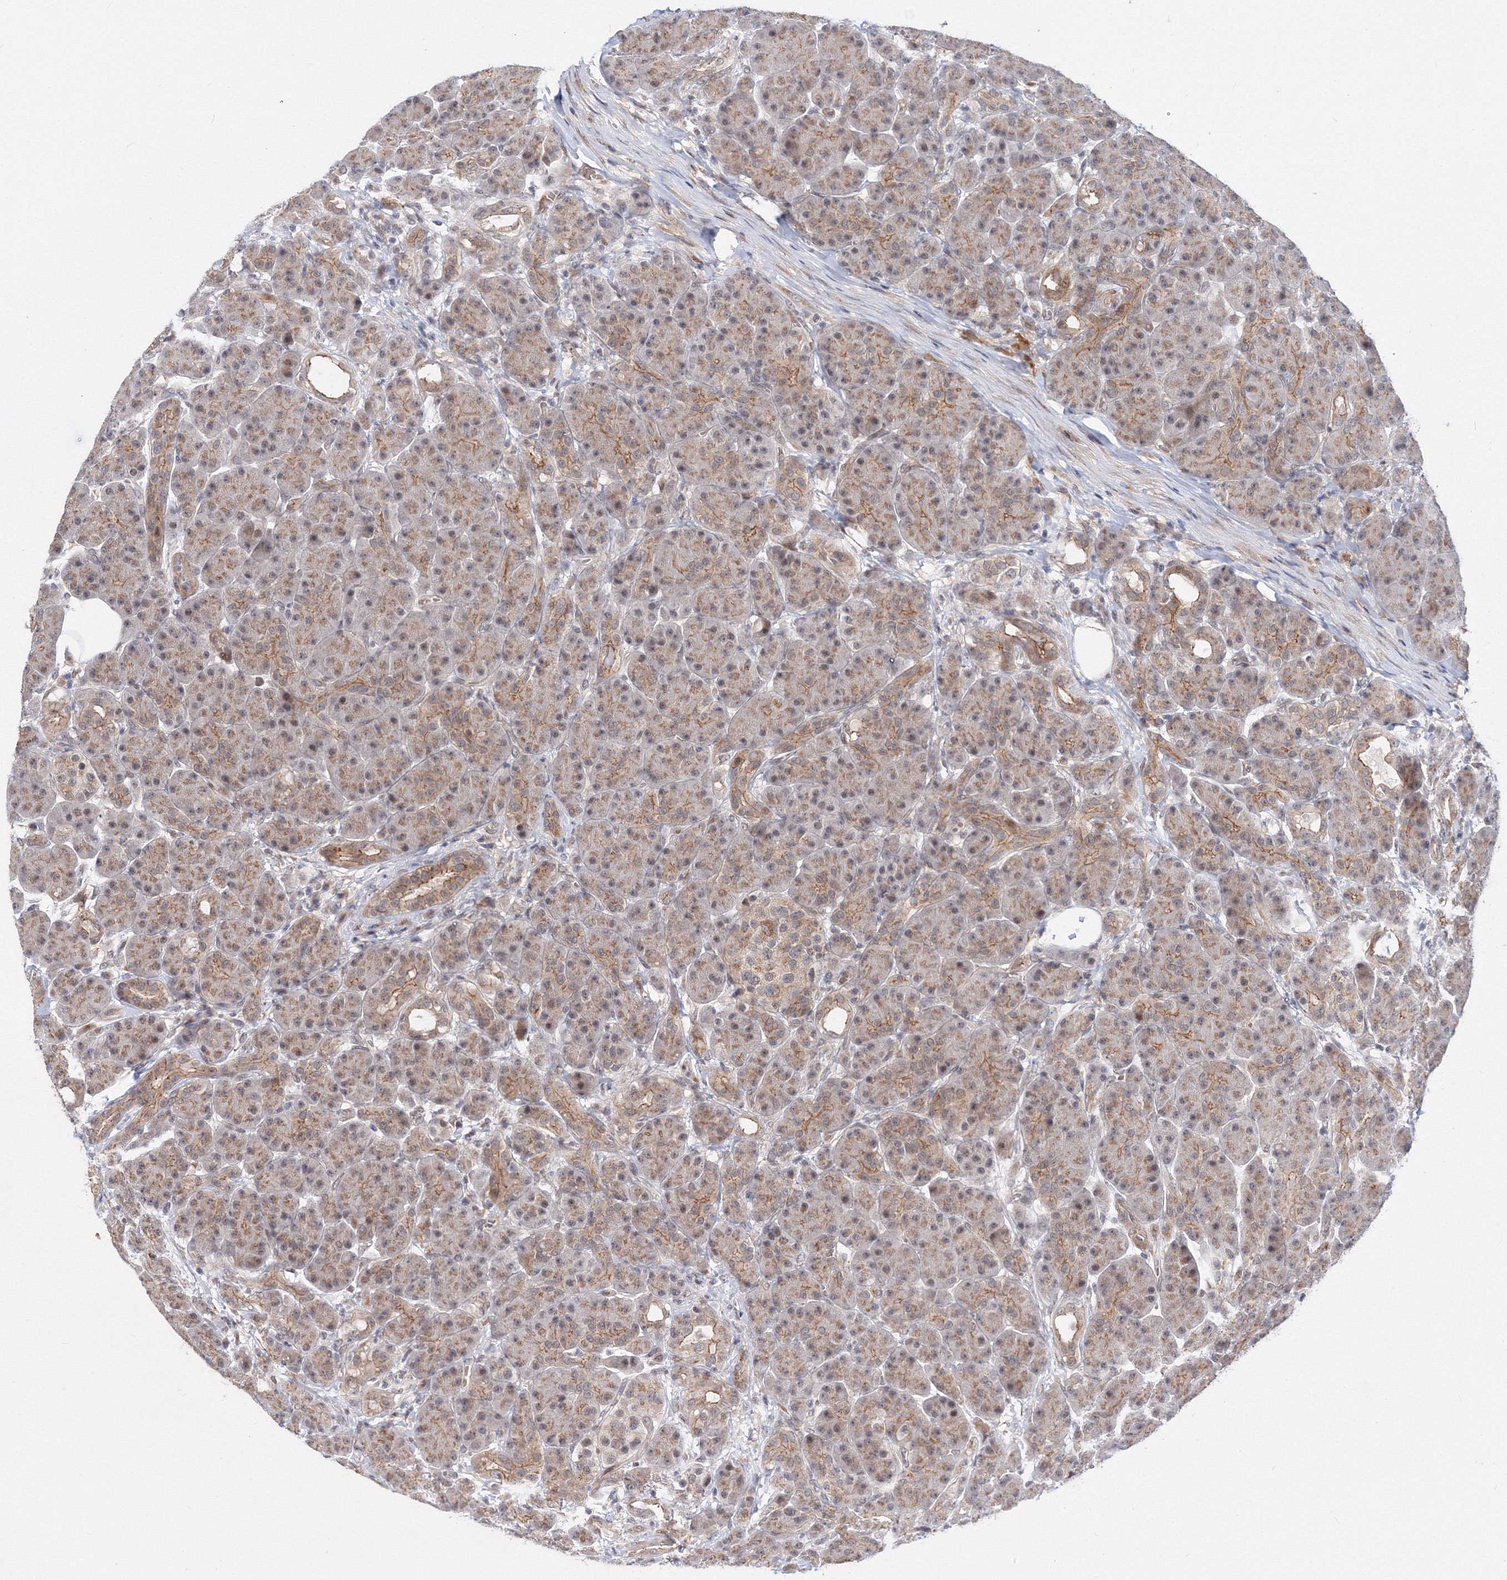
{"staining": {"intensity": "moderate", "quantity": ">75%", "location": "cytoplasmic/membranous"}, "tissue": "pancreas", "cell_type": "Exocrine glandular cells", "image_type": "normal", "snomed": [{"axis": "morphology", "description": "Normal tissue, NOS"}, {"axis": "topography", "description": "Pancreas"}], "caption": "Immunohistochemical staining of unremarkable human pancreas demonstrates >75% levels of moderate cytoplasmic/membranous protein expression in approximately >75% of exocrine glandular cells.", "gene": "C11orf52", "patient": {"sex": "male", "age": 63}}